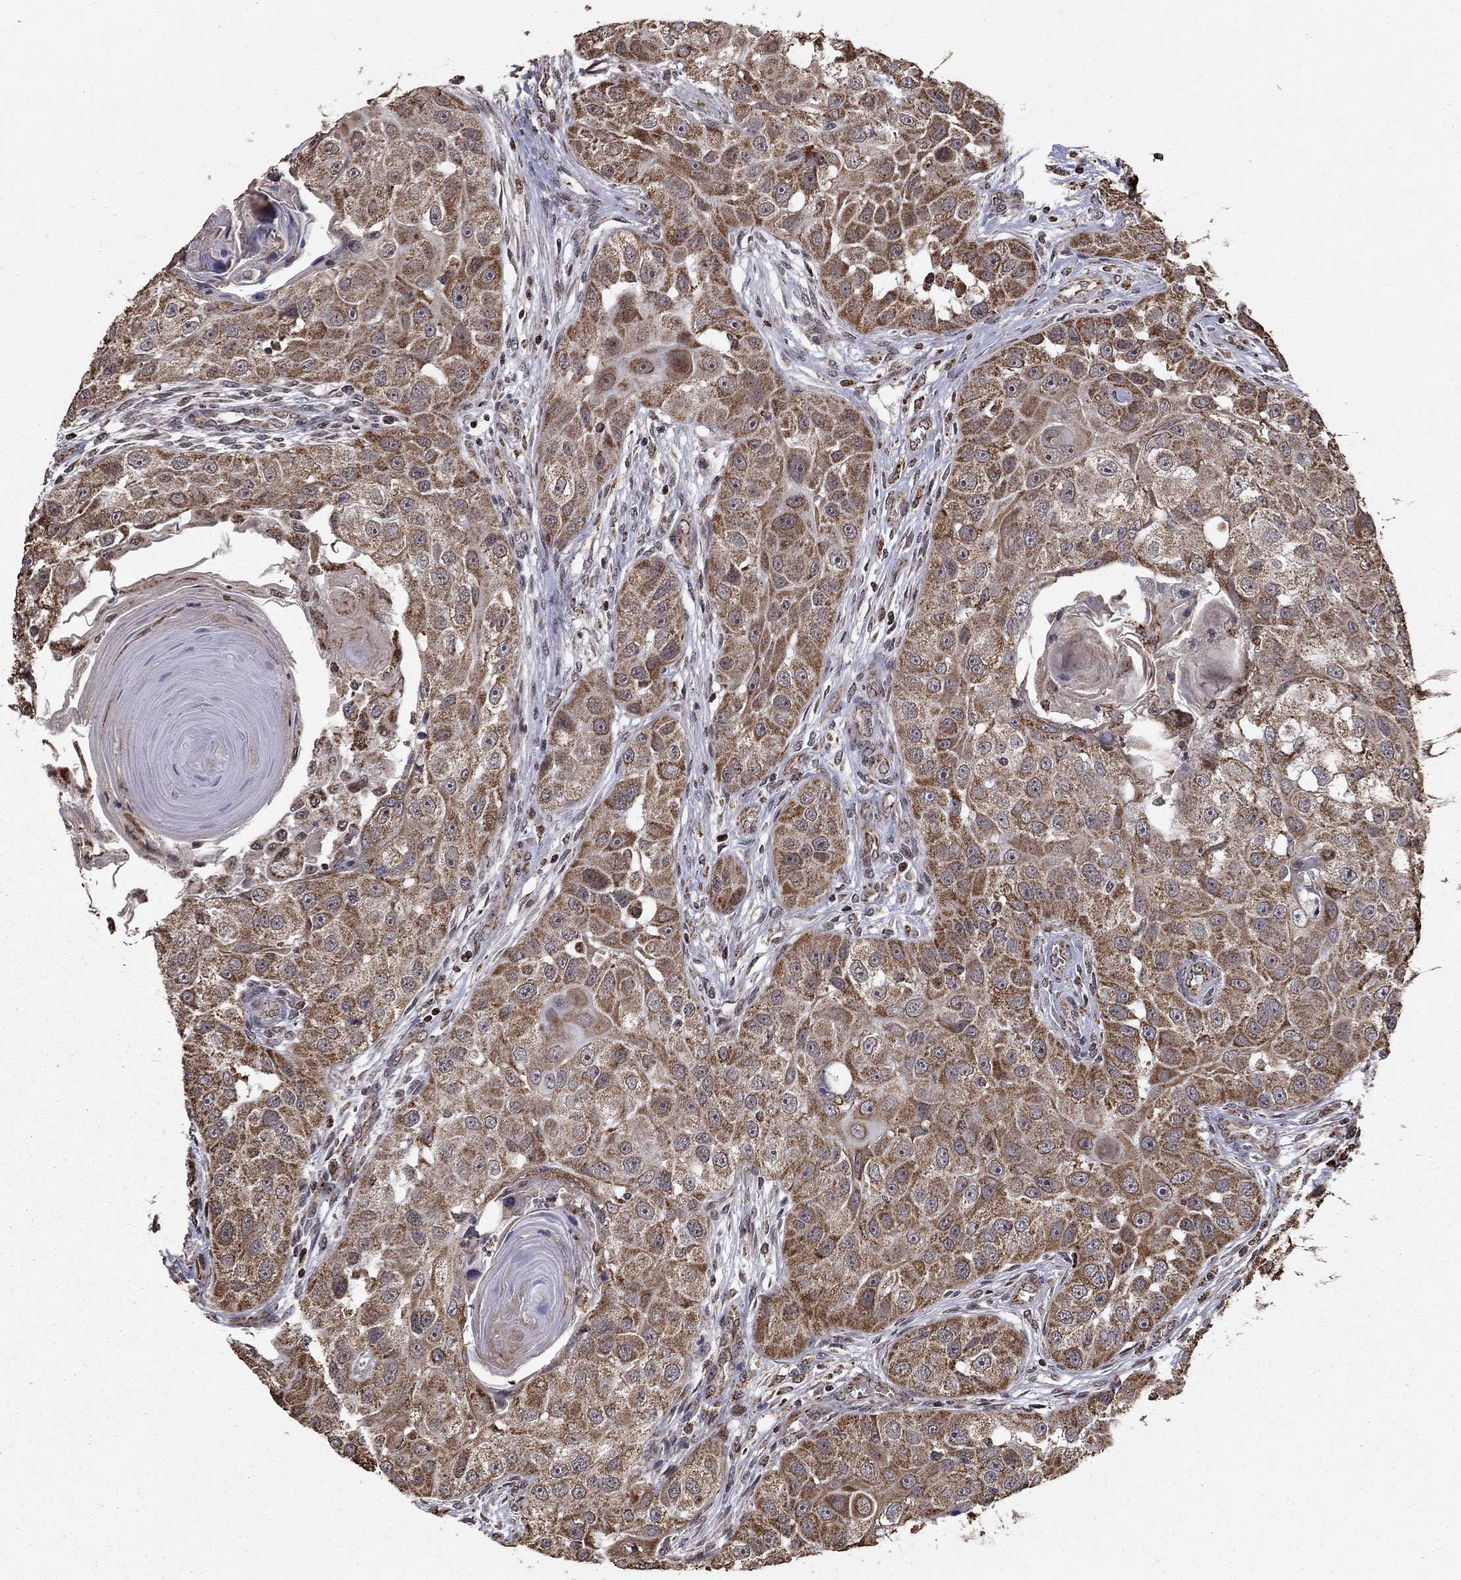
{"staining": {"intensity": "moderate", "quantity": ">75%", "location": "cytoplasmic/membranous"}, "tissue": "head and neck cancer", "cell_type": "Tumor cells", "image_type": "cancer", "snomed": [{"axis": "morphology", "description": "Normal tissue, NOS"}, {"axis": "morphology", "description": "Squamous cell carcinoma, NOS"}, {"axis": "topography", "description": "Skeletal muscle"}, {"axis": "topography", "description": "Head-Neck"}], "caption": "Immunohistochemistry (IHC) of head and neck cancer reveals medium levels of moderate cytoplasmic/membranous expression in about >75% of tumor cells. The staining was performed using DAB to visualize the protein expression in brown, while the nuclei were stained in blue with hematoxylin (Magnification: 20x).", "gene": "ACOT13", "patient": {"sex": "male", "age": 51}}